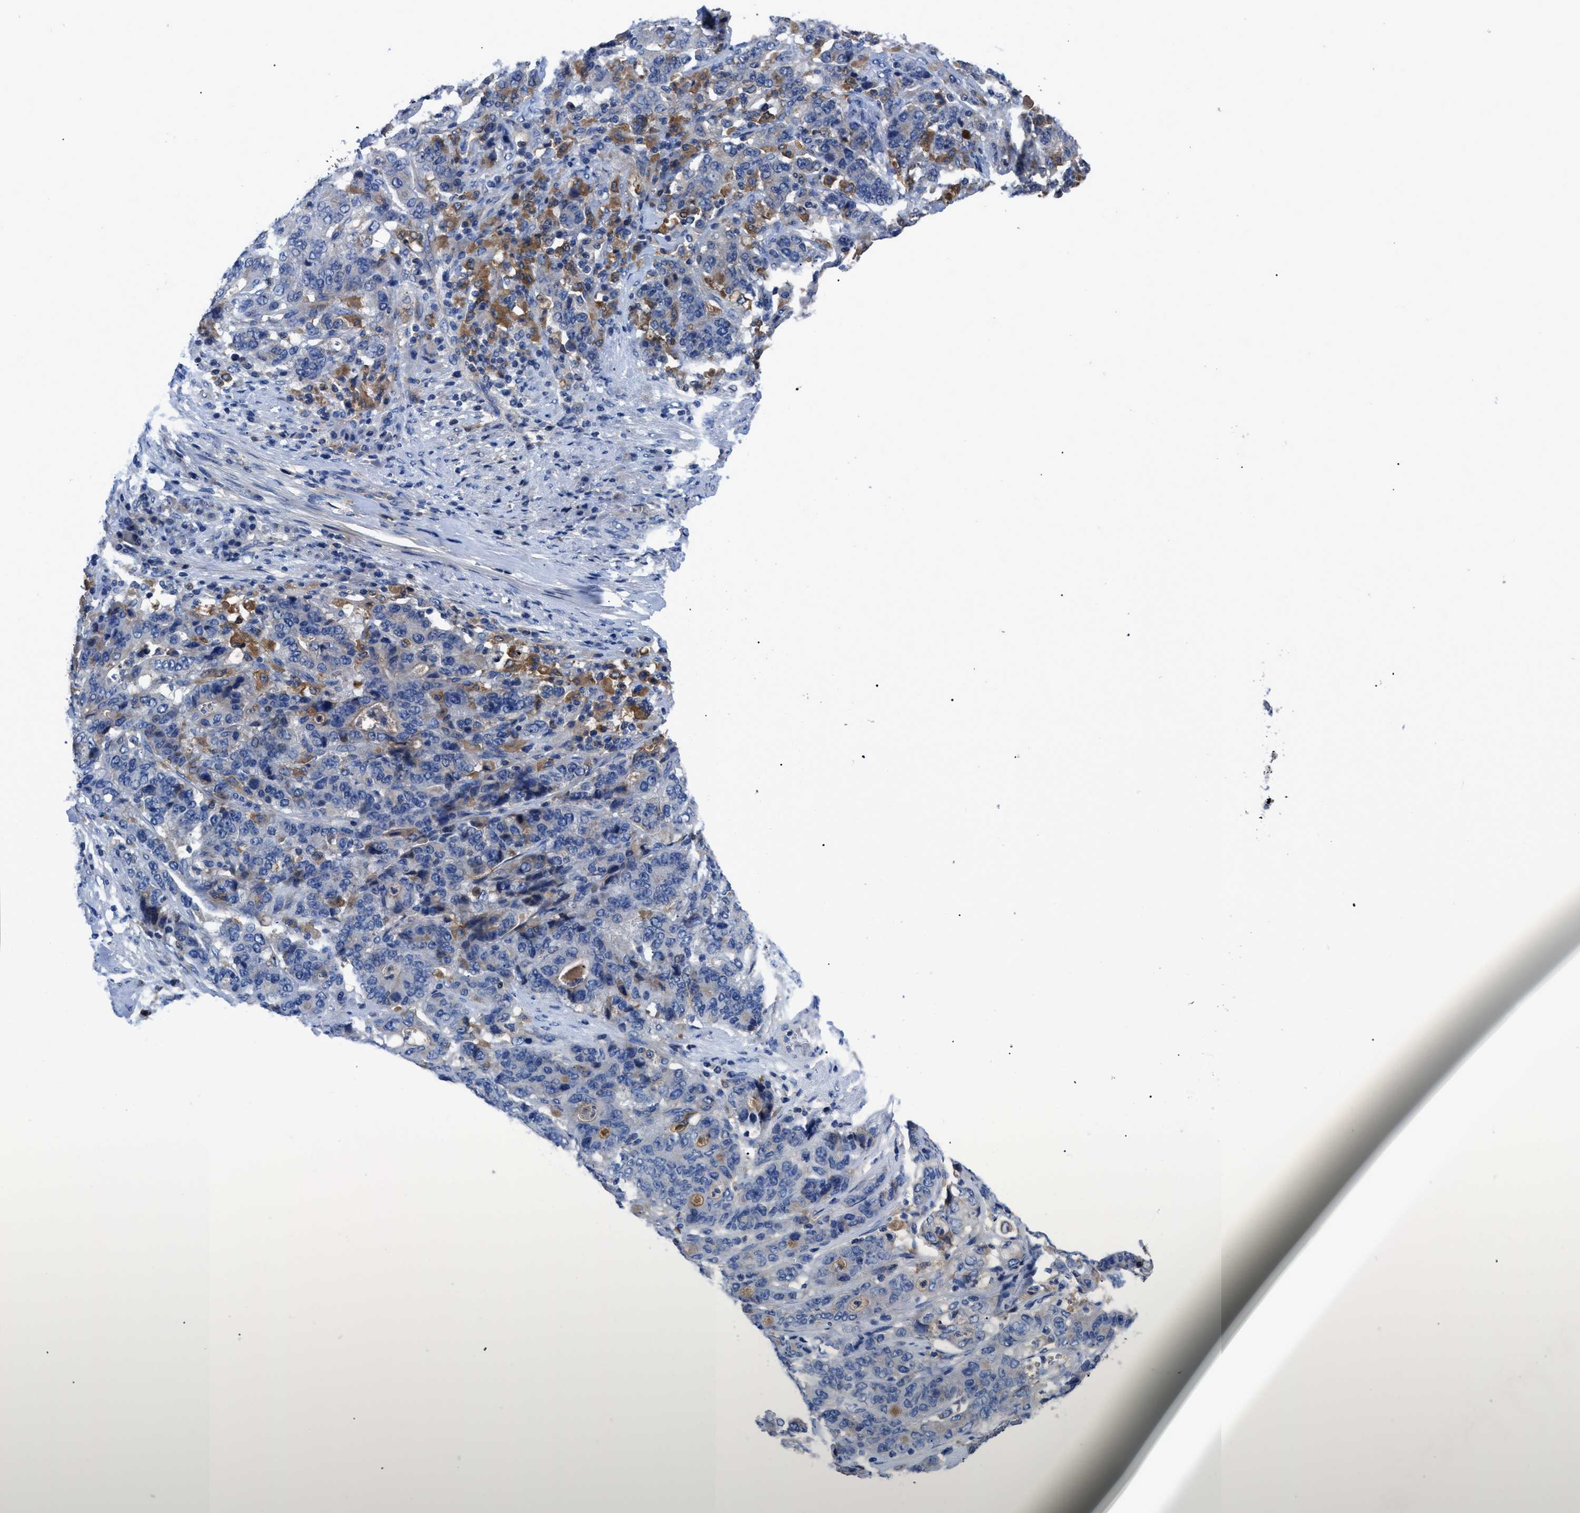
{"staining": {"intensity": "negative", "quantity": "none", "location": "none"}, "tissue": "stomach cancer", "cell_type": "Tumor cells", "image_type": "cancer", "snomed": [{"axis": "morphology", "description": "Adenocarcinoma, NOS"}, {"axis": "topography", "description": "Stomach"}], "caption": "An IHC histopathology image of stomach adenocarcinoma is shown. There is no staining in tumor cells of stomach adenocarcinoma. The staining is performed using DAB brown chromogen with nuclei counter-stained in using hematoxylin.", "gene": "SERPINA6", "patient": {"sex": "female", "age": 73}}